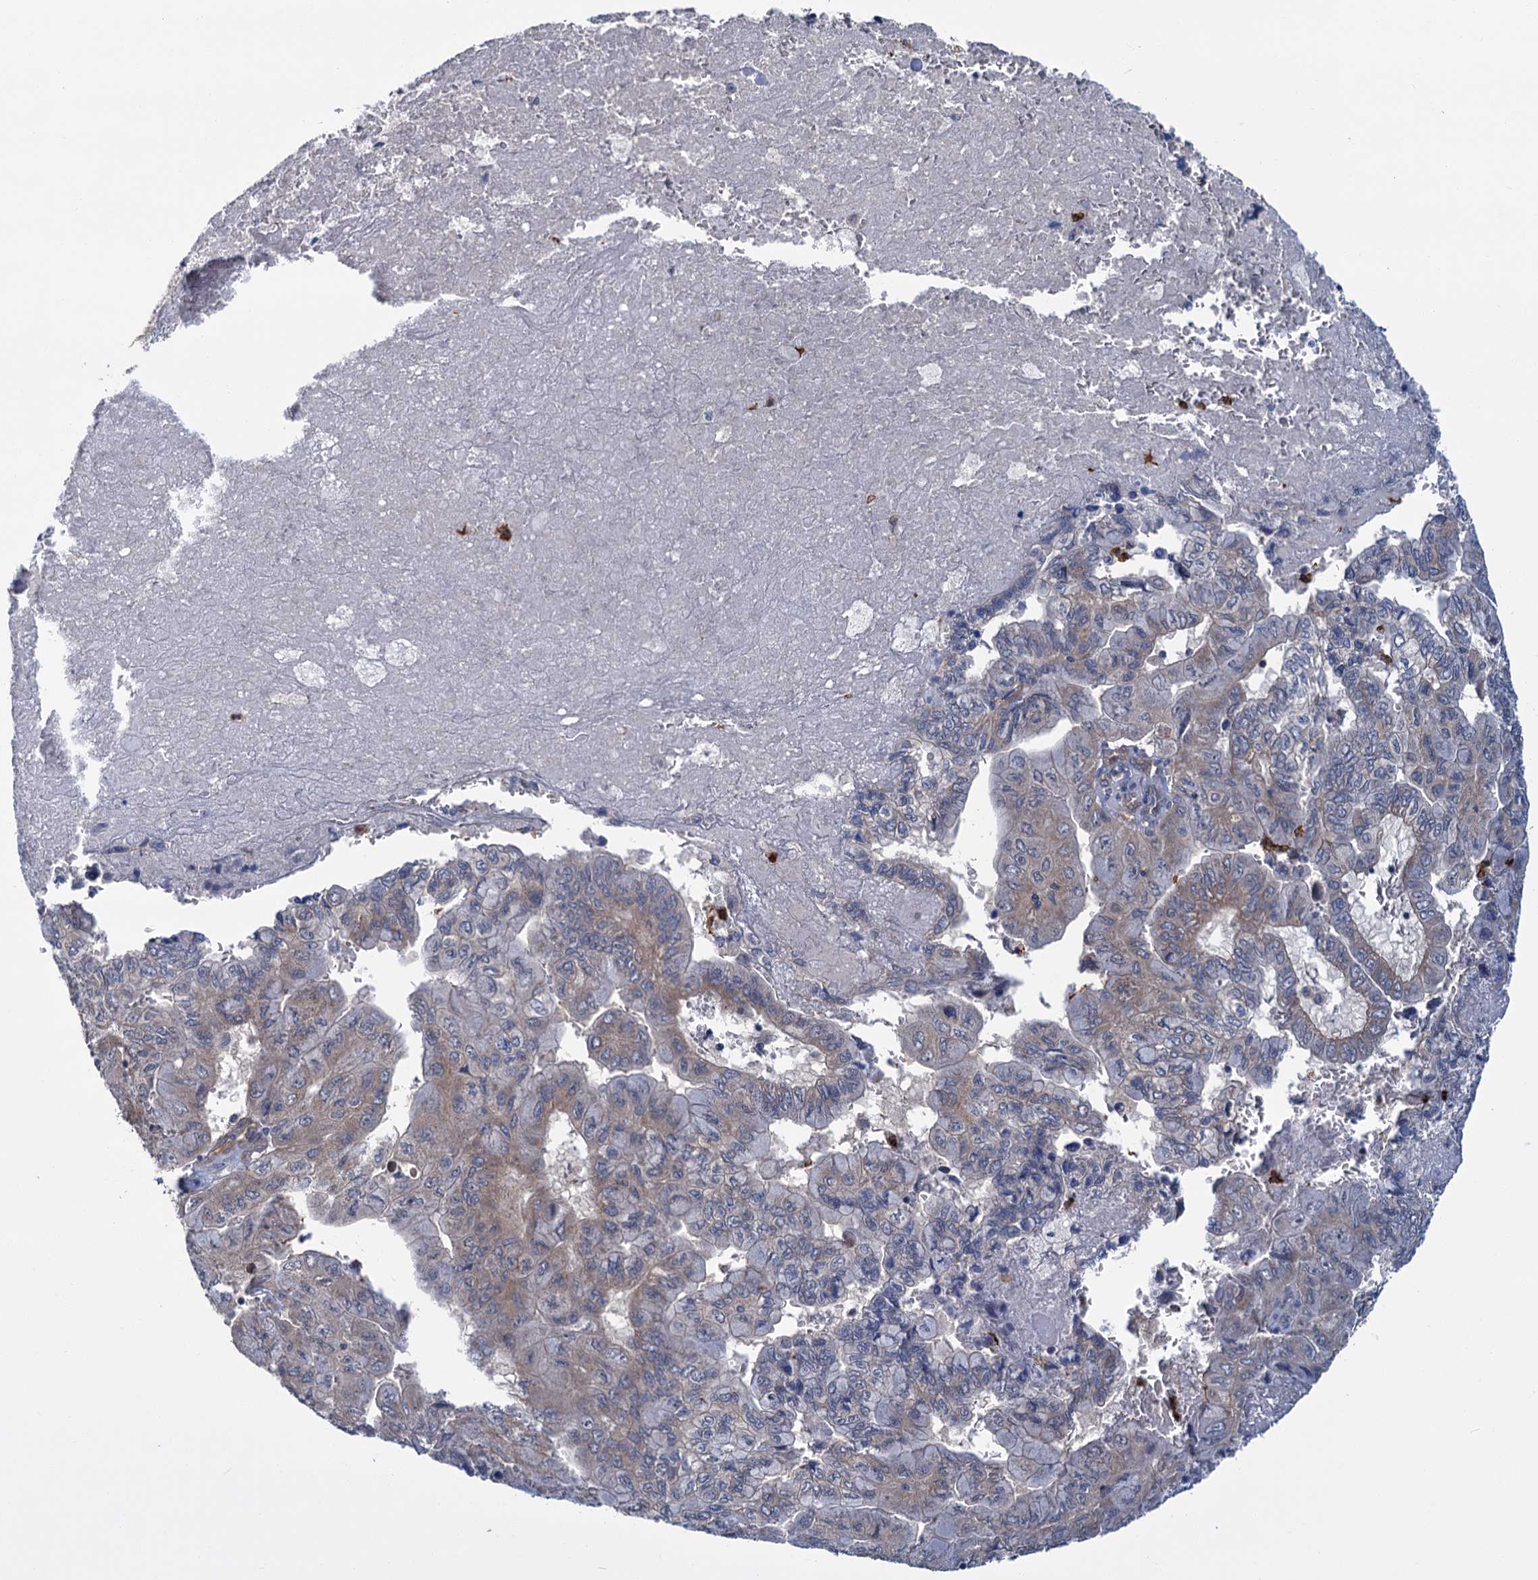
{"staining": {"intensity": "weak", "quantity": "<25%", "location": "cytoplasmic/membranous"}, "tissue": "pancreatic cancer", "cell_type": "Tumor cells", "image_type": "cancer", "snomed": [{"axis": "morphology", "description": "Adenocarcinoma, NOS"}, {"axis": "topography", "description": "Pancreas"}], "caption": "Histopathology image shows no significant protein expression in tumor cells of pancreatic adenocarcinoma.", "gene": "DYNC2H1", "patient": {"sex": "male", "age": 51}}